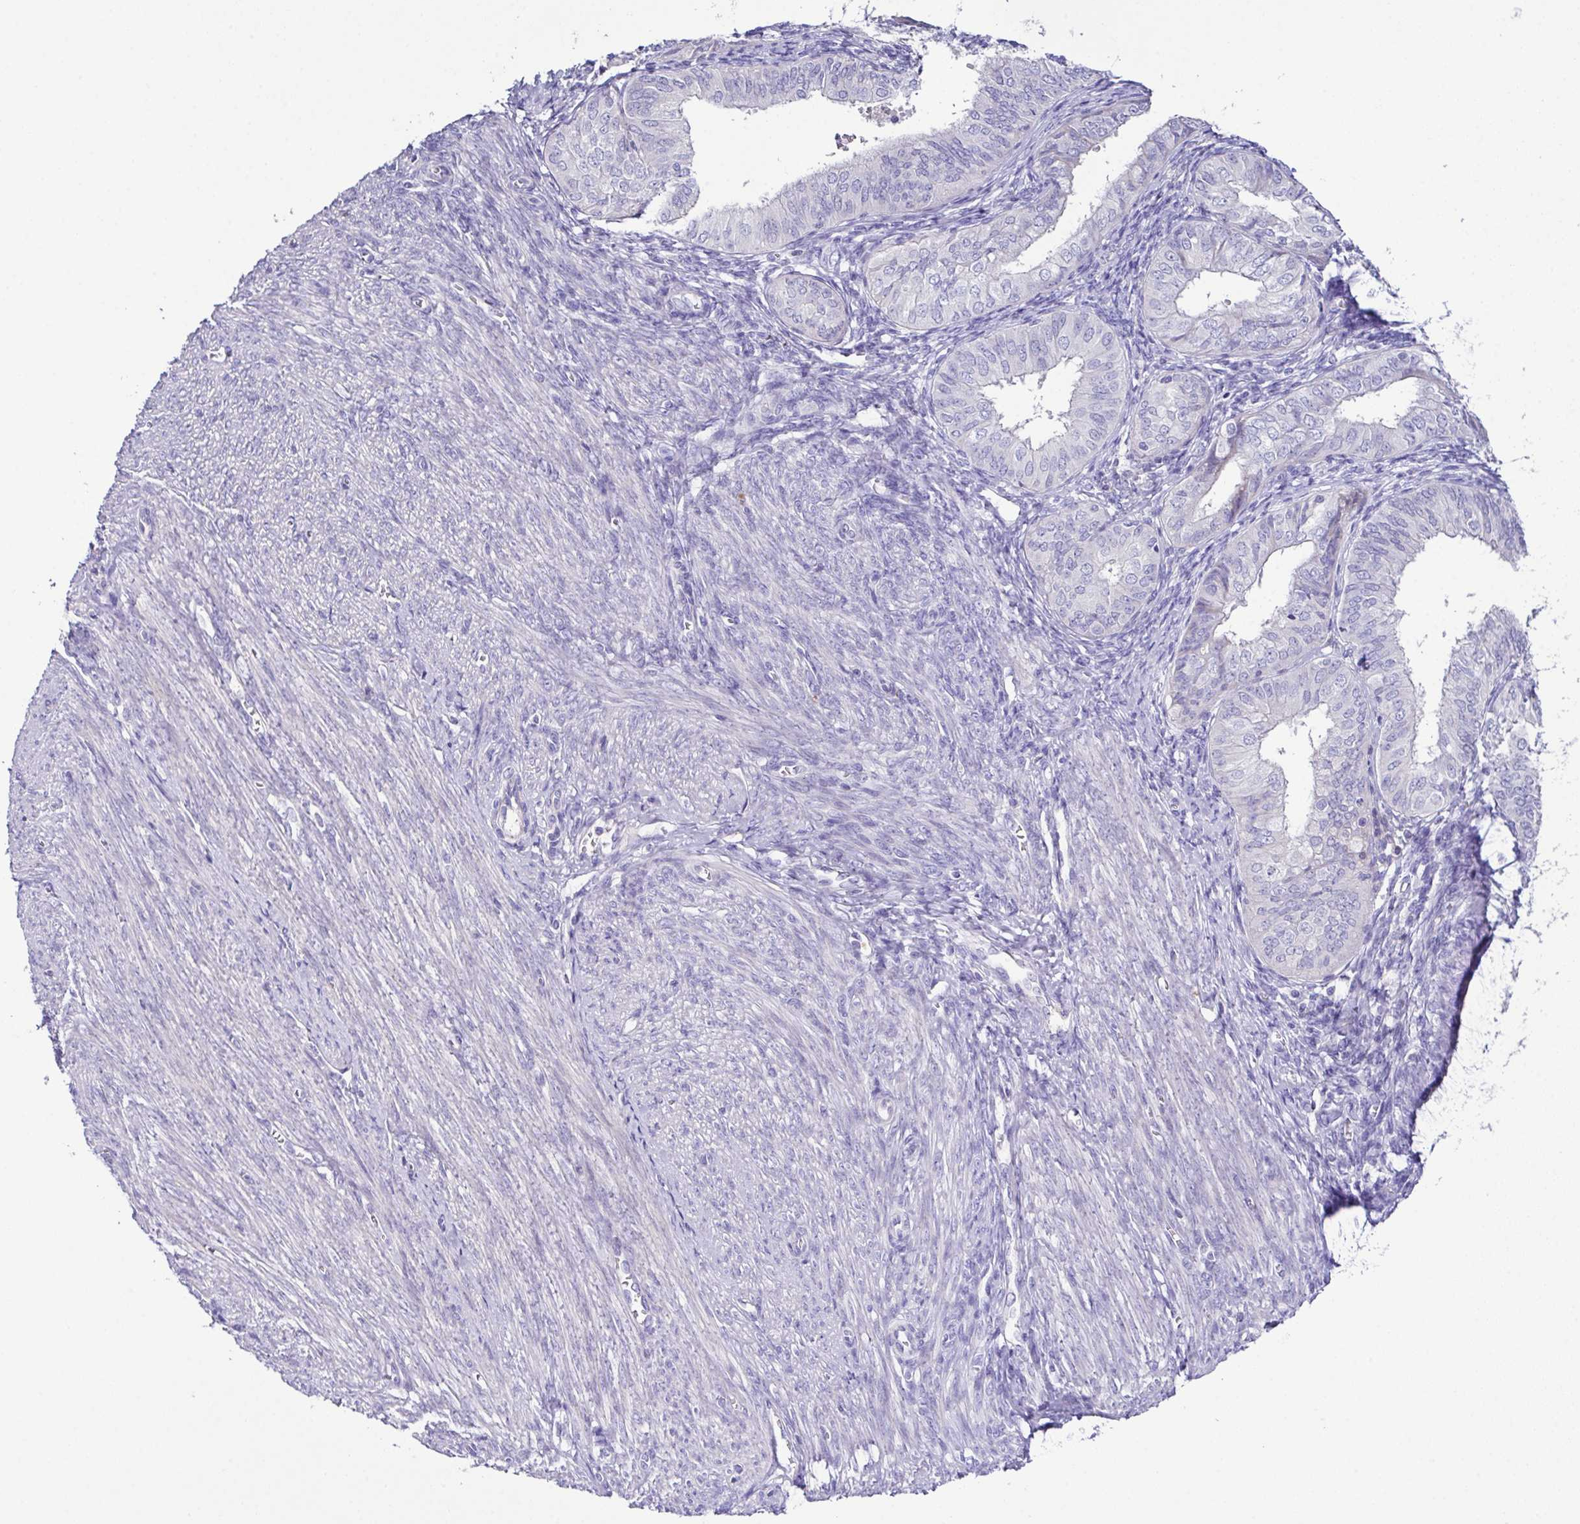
{"staining": {"intensity": "negative", "quantity": "none", "location": "none"}, "tissue": "endometrial cancer", "cell_type": "Tumor cells", "image_type": "cancer", "snomed": [{"axis": "morphology", "description": "Adenocarcinoma, NOS"}, {"axis": "topography", "description": "Endometrium"}], "caption": "IHC micrograph of endometrial cancer stained for a protein (brown), which exhibits no expression in tumor cells. (Stains: DAB immunohistochemistry (IHC) with hematoxylin counter stain, Microscopy: brightfield microscopy at high magnification).", "gene": "MARCO", "patient": {"sex": "female", "age": 58}}